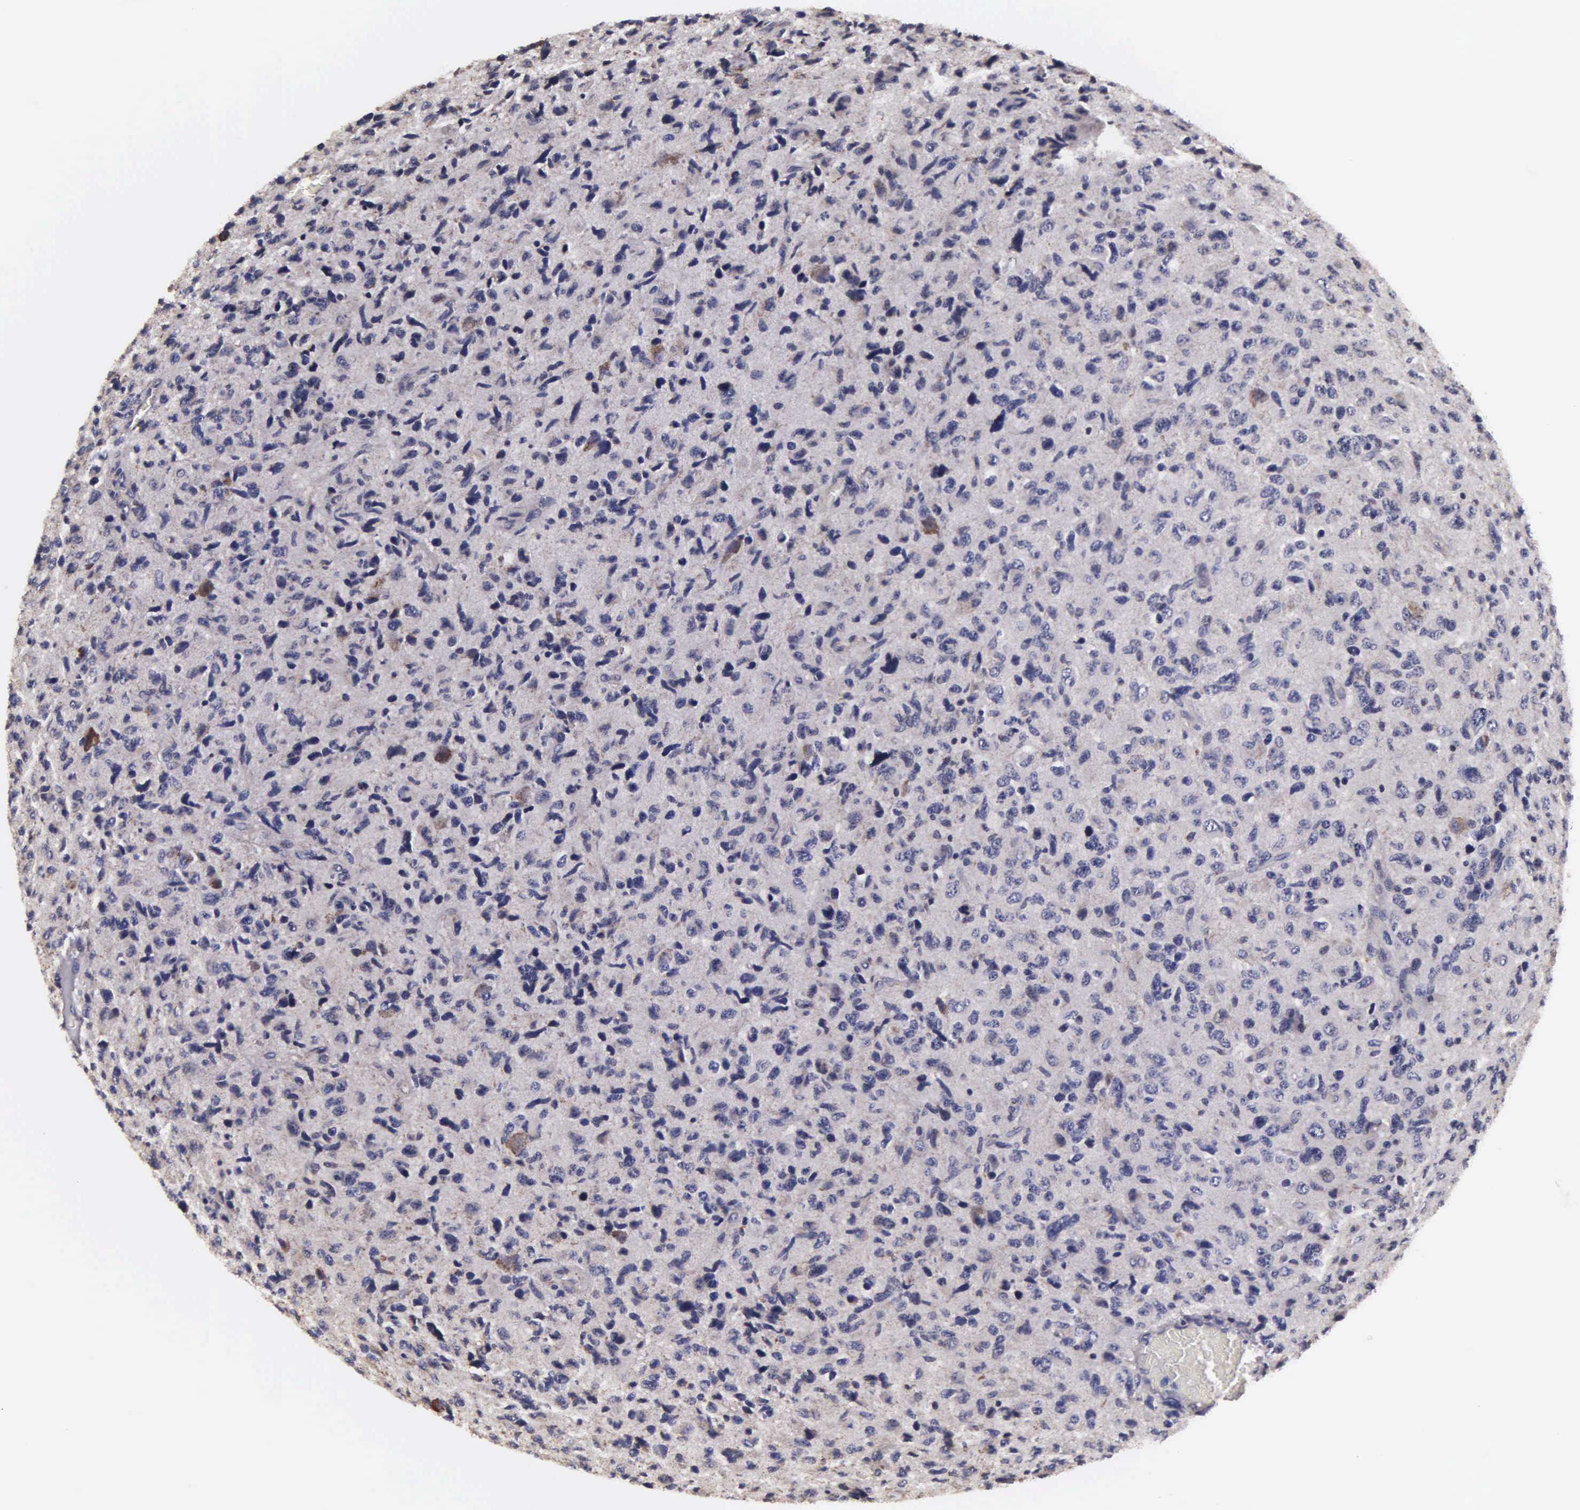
{"staining": {"intensity": "weak", "quantity": "<25%", "location": "cytoplasmic/membranous"}, "tissue": "glioma", "cell_type": "Tumor cells", "image_type": "cancer", "snomed": [{"axis": "morphology", "description": "Glioma, malignant, High grade"}, {"axis": "topography", "description": "Brain"}], "caption": "Malignant glioma (high-grade) was stained to show a protein in brown. There is no significant expression in tumor cells. Nuclei are stained in blue.", "gene": "PSMA3", "patient": {"sex": "female", "age": 60}}